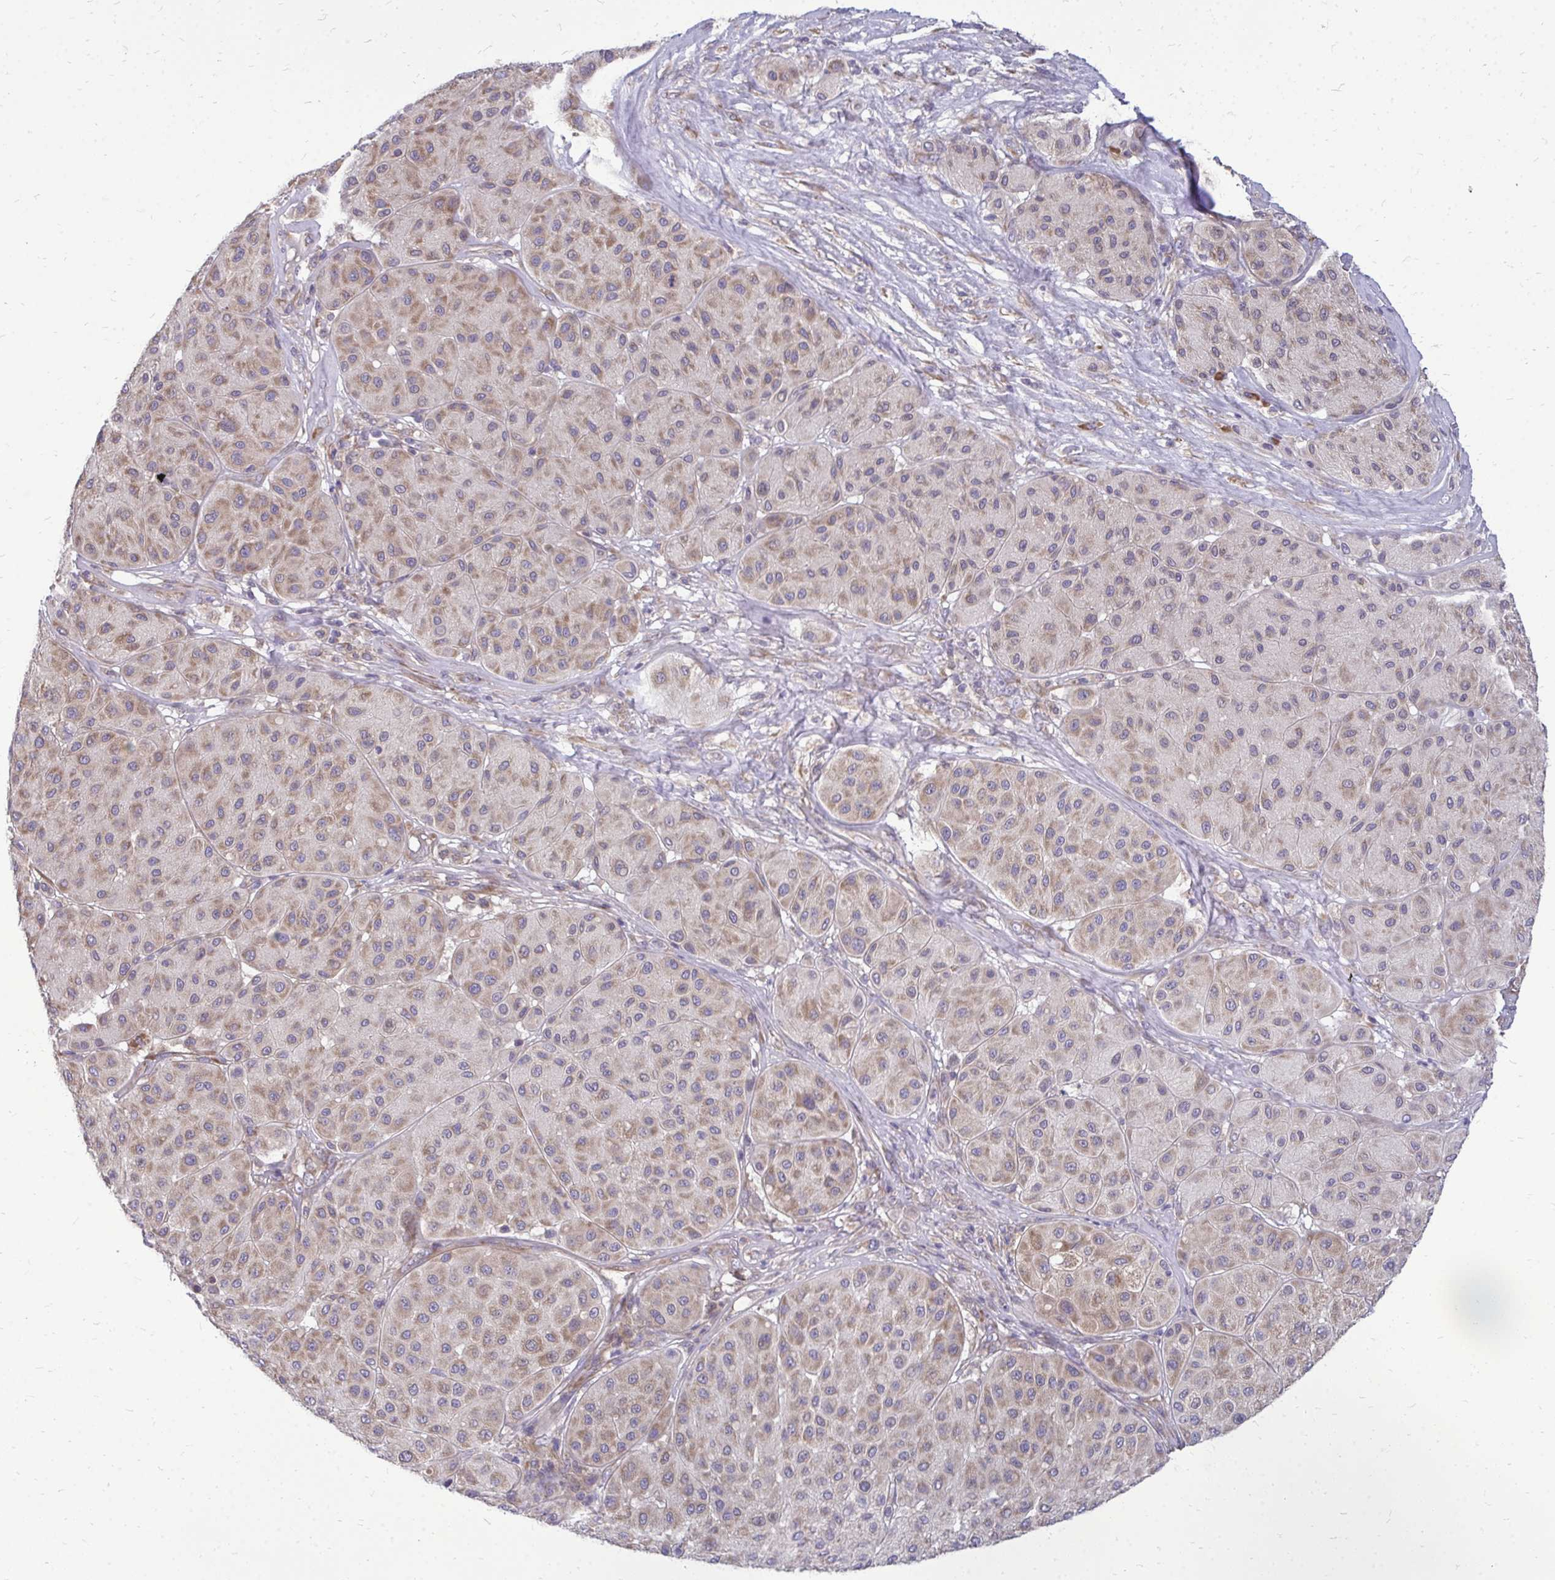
{"staining": {"intensity": "weak", "quantity": ">75%", "location": "cytoplasmic/membranous"}, "tissue": "melanoma", "cell_type": "Tumor cells", "image_type": "cancer", "snomed": [{"axis": "morphology", "description": "Malignant melanoma, Metastatic site"}, {"axis": "topography", "description": "Smooth muscle"}], "caption": "Weak cytoplasmic/membranous expression for a protein is appreciated in about >75% of tumor cells of melanoma using IHC.", "gene": "RPLP2", "patient": {"sex": "male", "age": 41}}